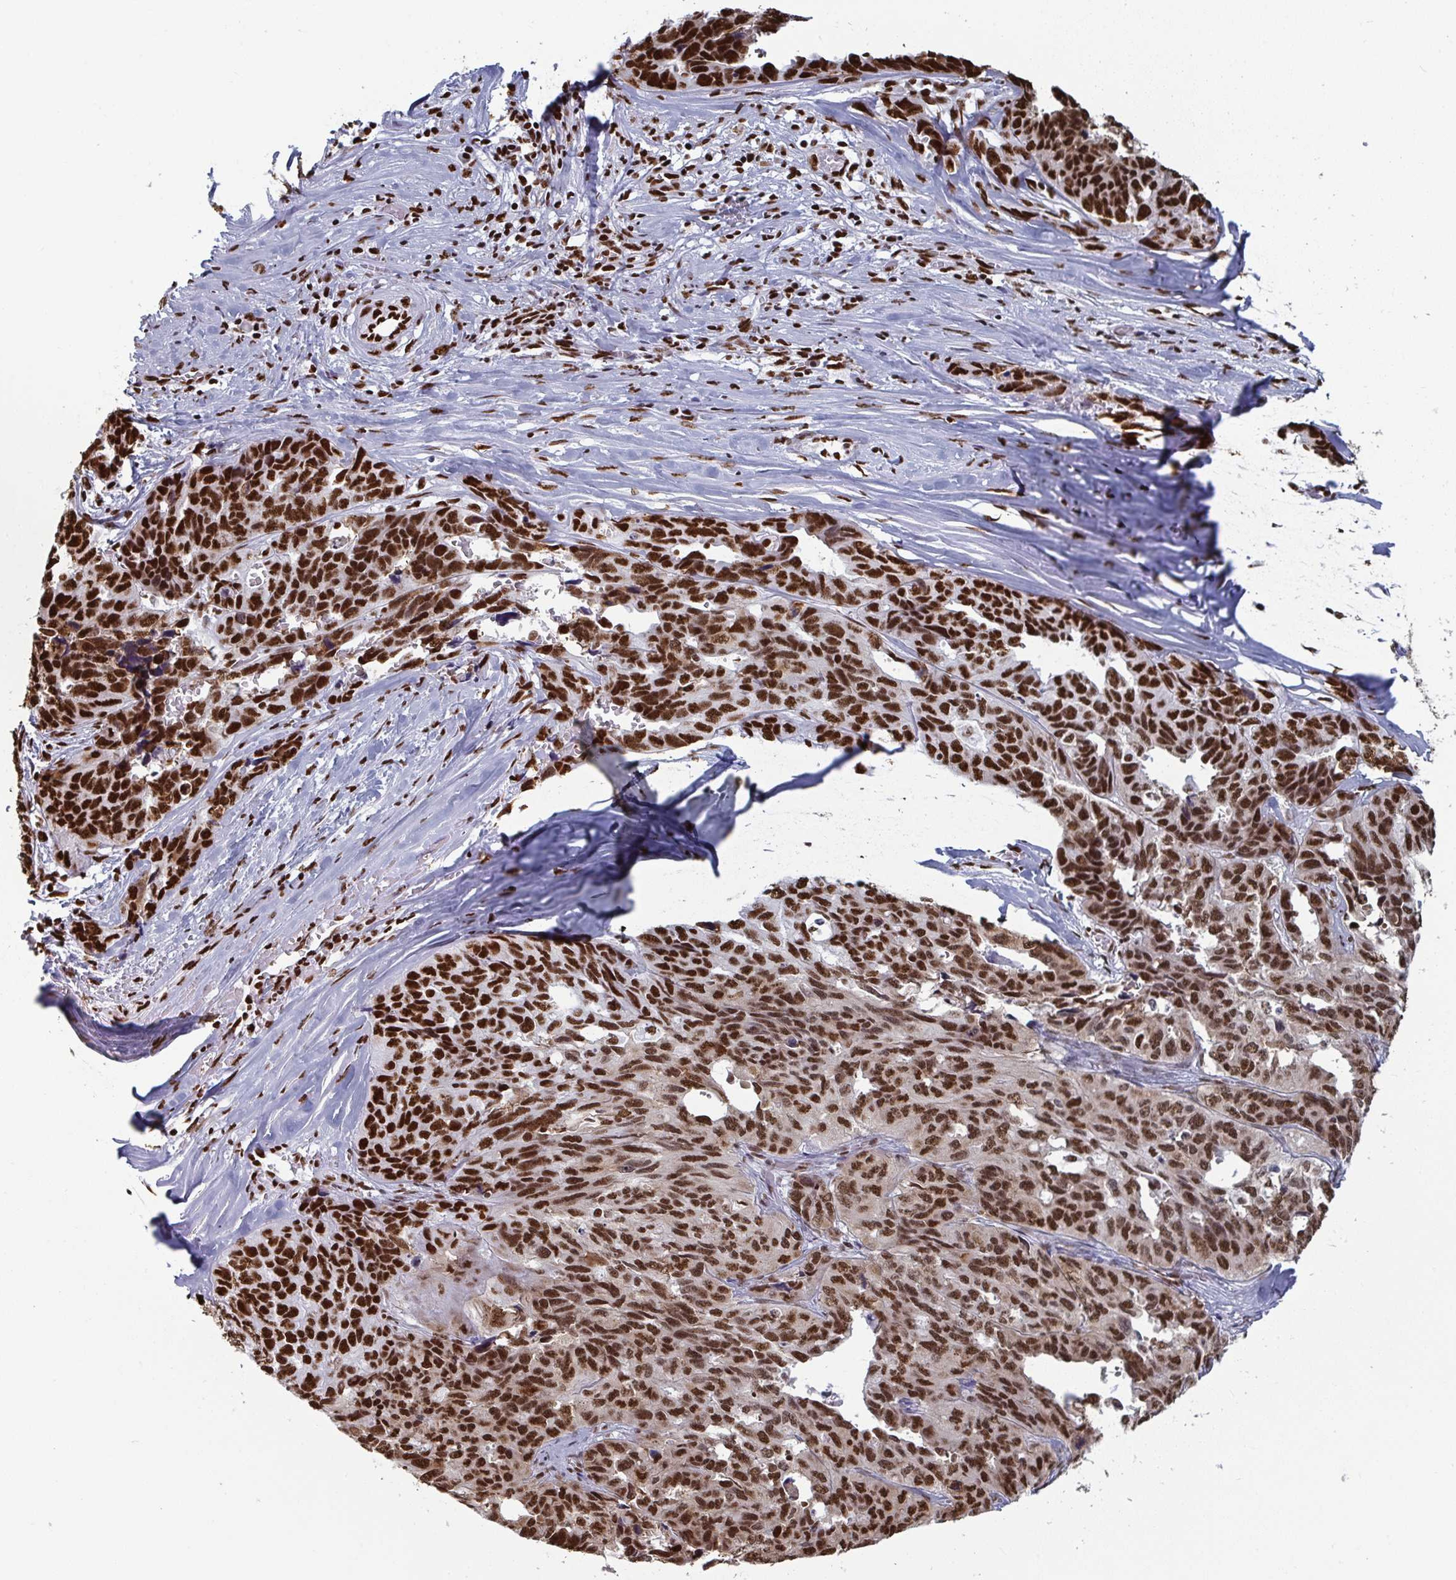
{"staining": {"intensity": "strong", "quantity": ">75%", "location": "nuclear"}, "tissue": "ovarian cancer", "cell_type": "Tumor cells", "image_type": "cancer", "snomed": [{"axis": "morphology", "description": "Cystadenocarcinoma, serous, NOS"}, {"axis": "topography", "description": "Ovary"}], "caption": "Serous cystadenocarcinoma (ovarian) tissue exhibits strong nuclear staining in approximately >75% of tumor cells", "gene": "GAR1", "patient": {"sex": "female", "age": 64}}